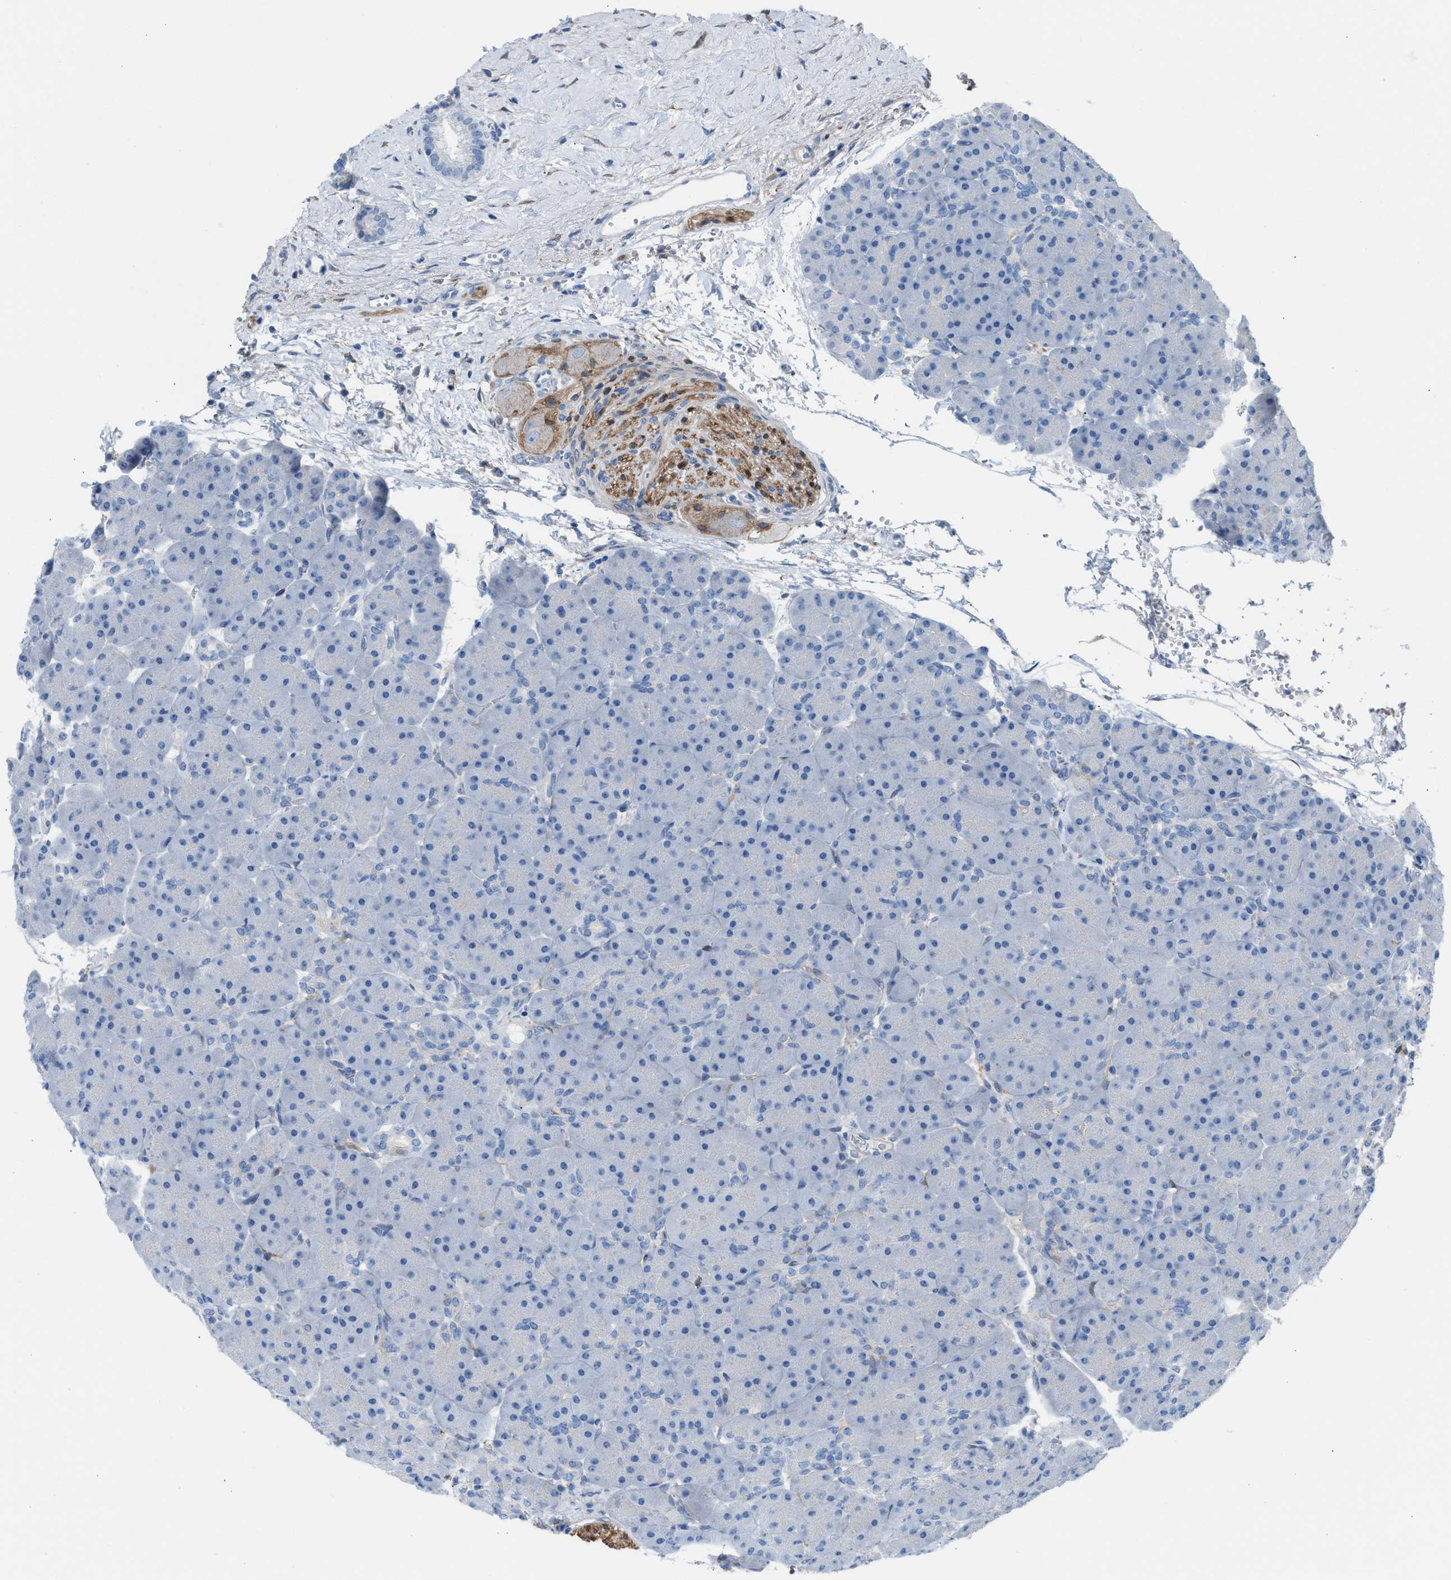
{"staining": {"intensity": "negative", "quantity": "none", "location": "none"}, "tissue": "pancreas", "cell_type": "Exocrine glandular cells", "image_type": "normal", "snomed": [{"axis": "morphology", "description": "Normal tissue, NOS"}, {"axis": "topography", "description": "Pancreas"}], "caption": "Immunohistochemistry (IHC) photomicrograph of normal pancreas: pancreas stained with DAB (3,3'-diaminobenzidine) reveals no significant protein positivity in exocrine glandular cells.", "gene": "ASPA", "patient": {"sex": "male", "age": 66}}